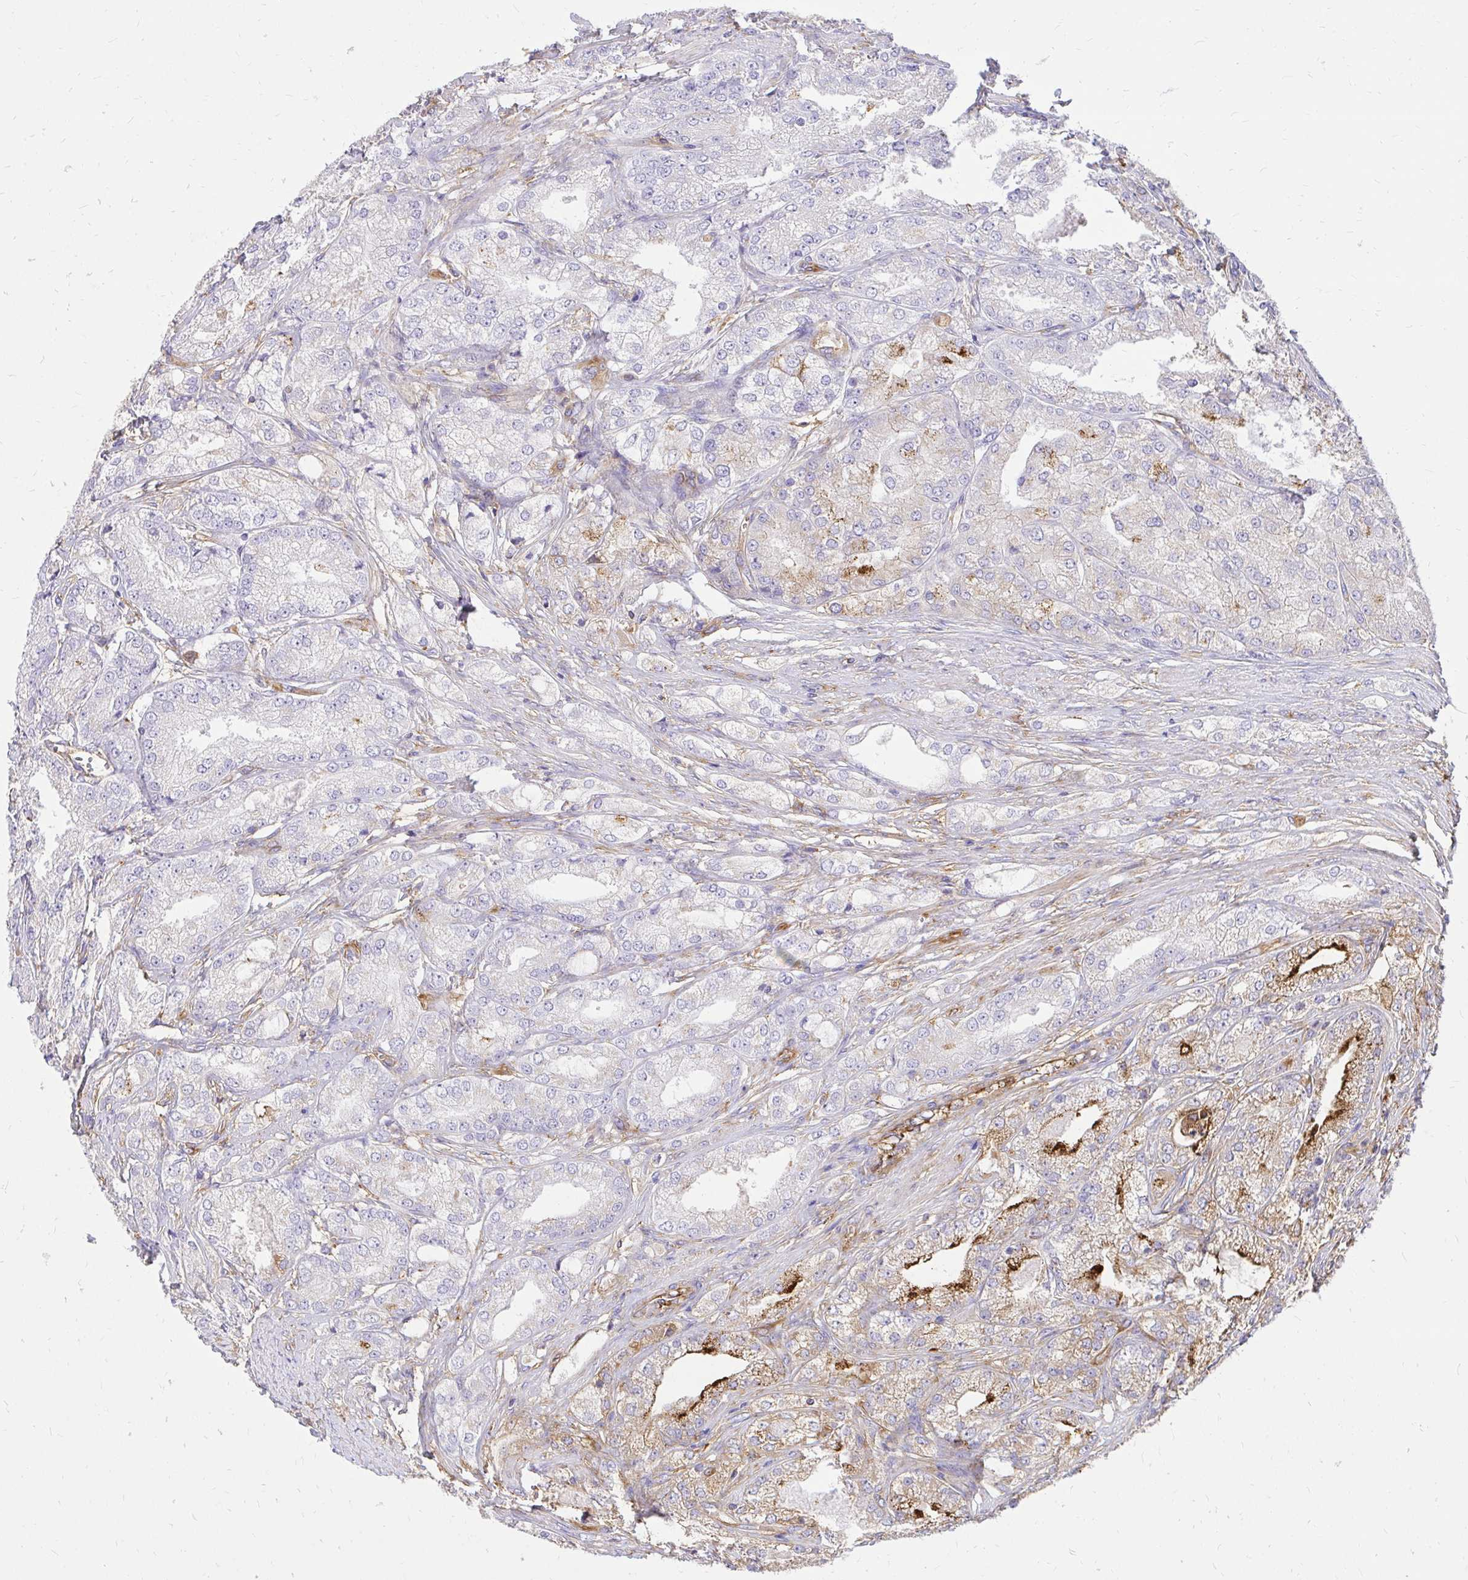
{"staining": {"intensity": "strong", "quantity": "<25%", "location": "cytoplasmic/membranous"}, "tissue": "prostate cancer", "cell_type": "Tumor cells", "image_type": "cancer", "snomed": [{"axis": "morphology", "description": "Adenocarcinoma, High grade"}, {"axis": "topography", "description": "Prostate"}], "caption": "A medium amount of strong cytoplasmic/membranous expression is seen in about <25% of tumor cells in prostate cancer tissue. (IHC, brightfield microscopy, high magnification).", "gene": "ABCB10", "patient": {"sex": "male", "age": 61}}